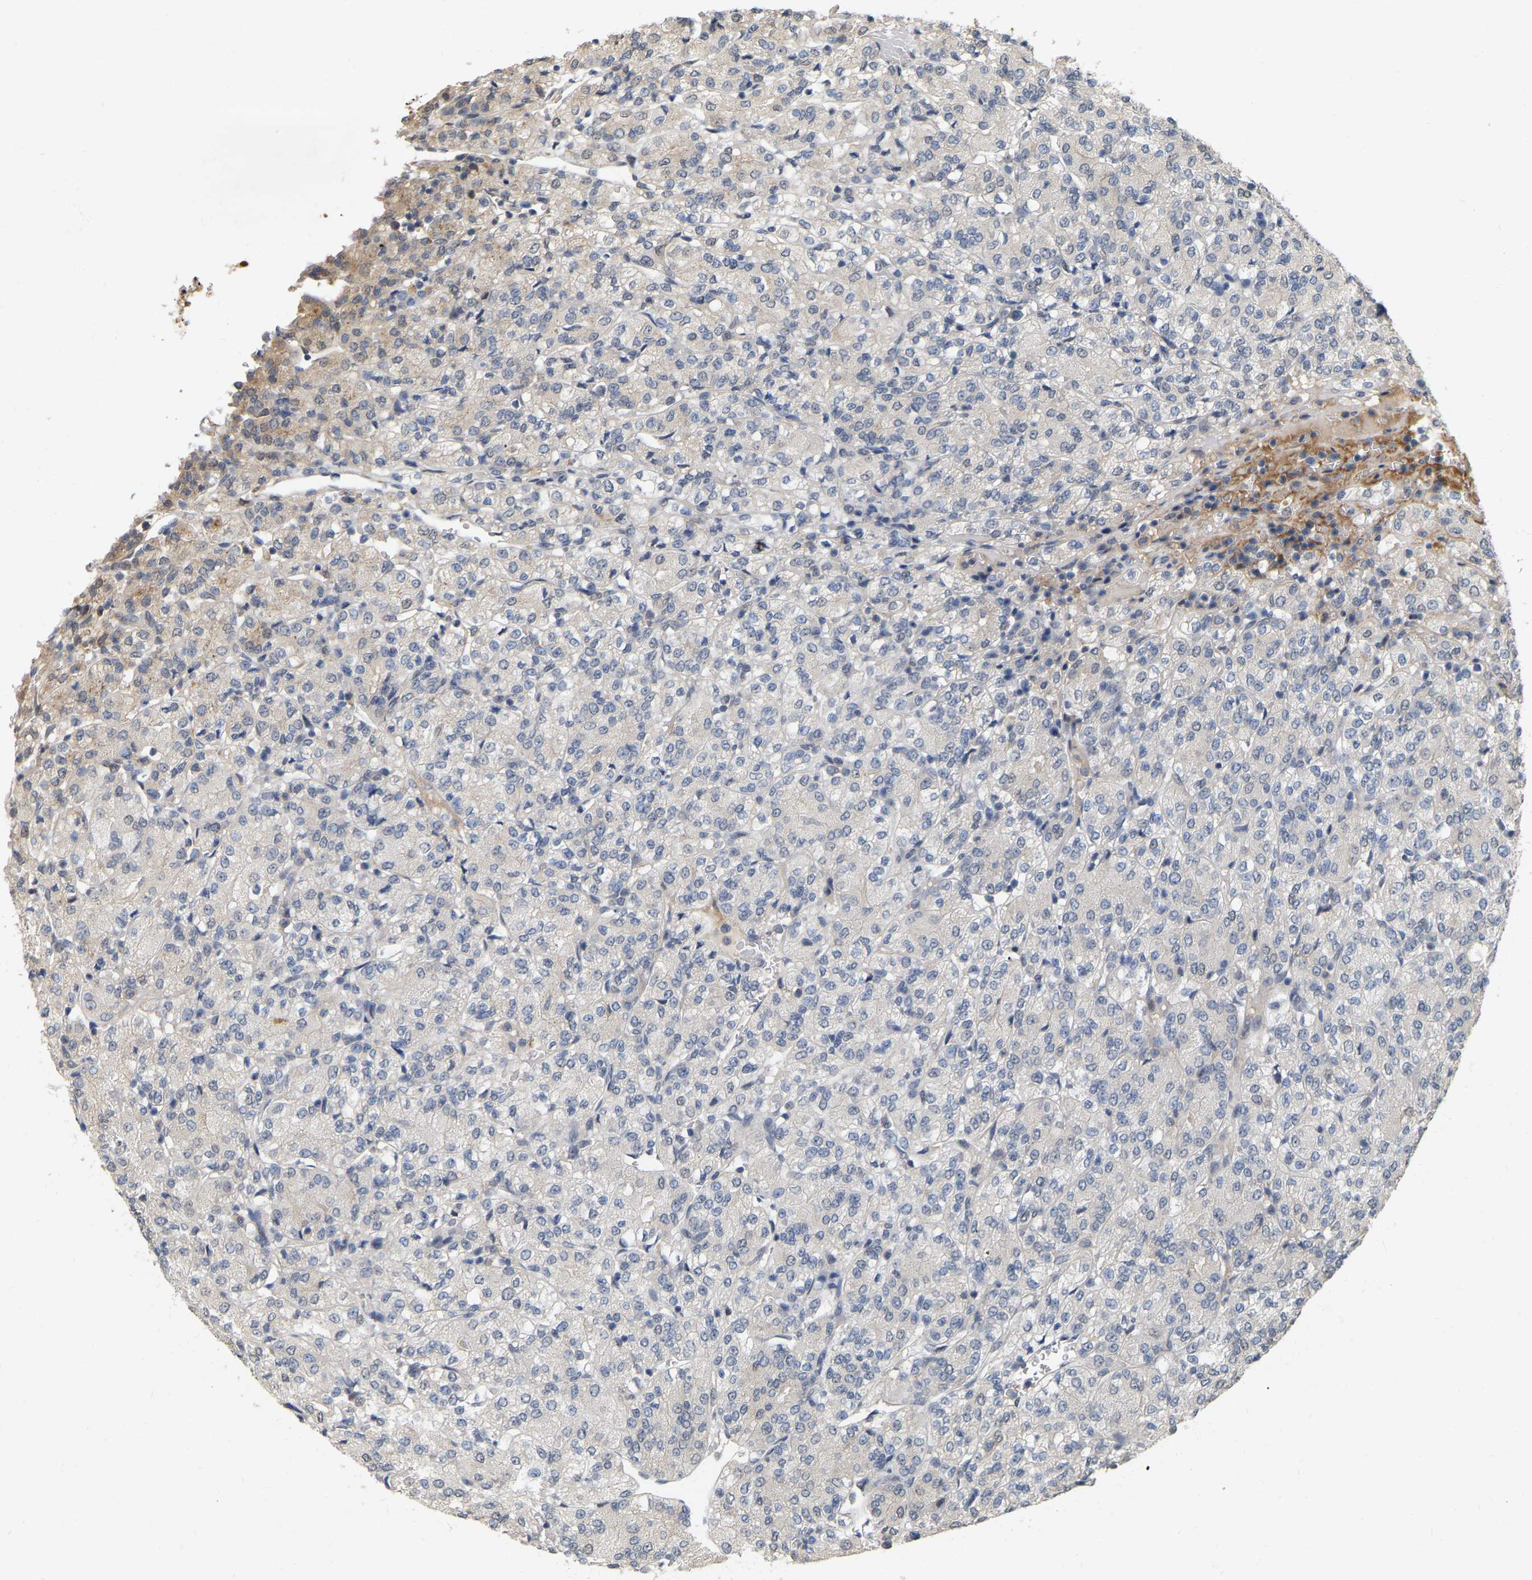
{"staining": {"intensity": "moderate", "quantity": "<25%", "location": "cytoplasmic/membranous"}, "tissue": "renal cancer", "cell_type": "Tumor cells", "image_type": "cancer", "snomed": [{"axis": "morphology", "description": "Adenocarcinoma, NOS"}, {"axis": "topography", "description": "Kidney"}], "caption": "Protein staining demonstrates moderate cytoplasmic/membranous positivity in about <25% of tumor cells in renal adenocarcinoma.", "gene": "RUVBL1", "patient": {"sex": "male", "age": 77}}